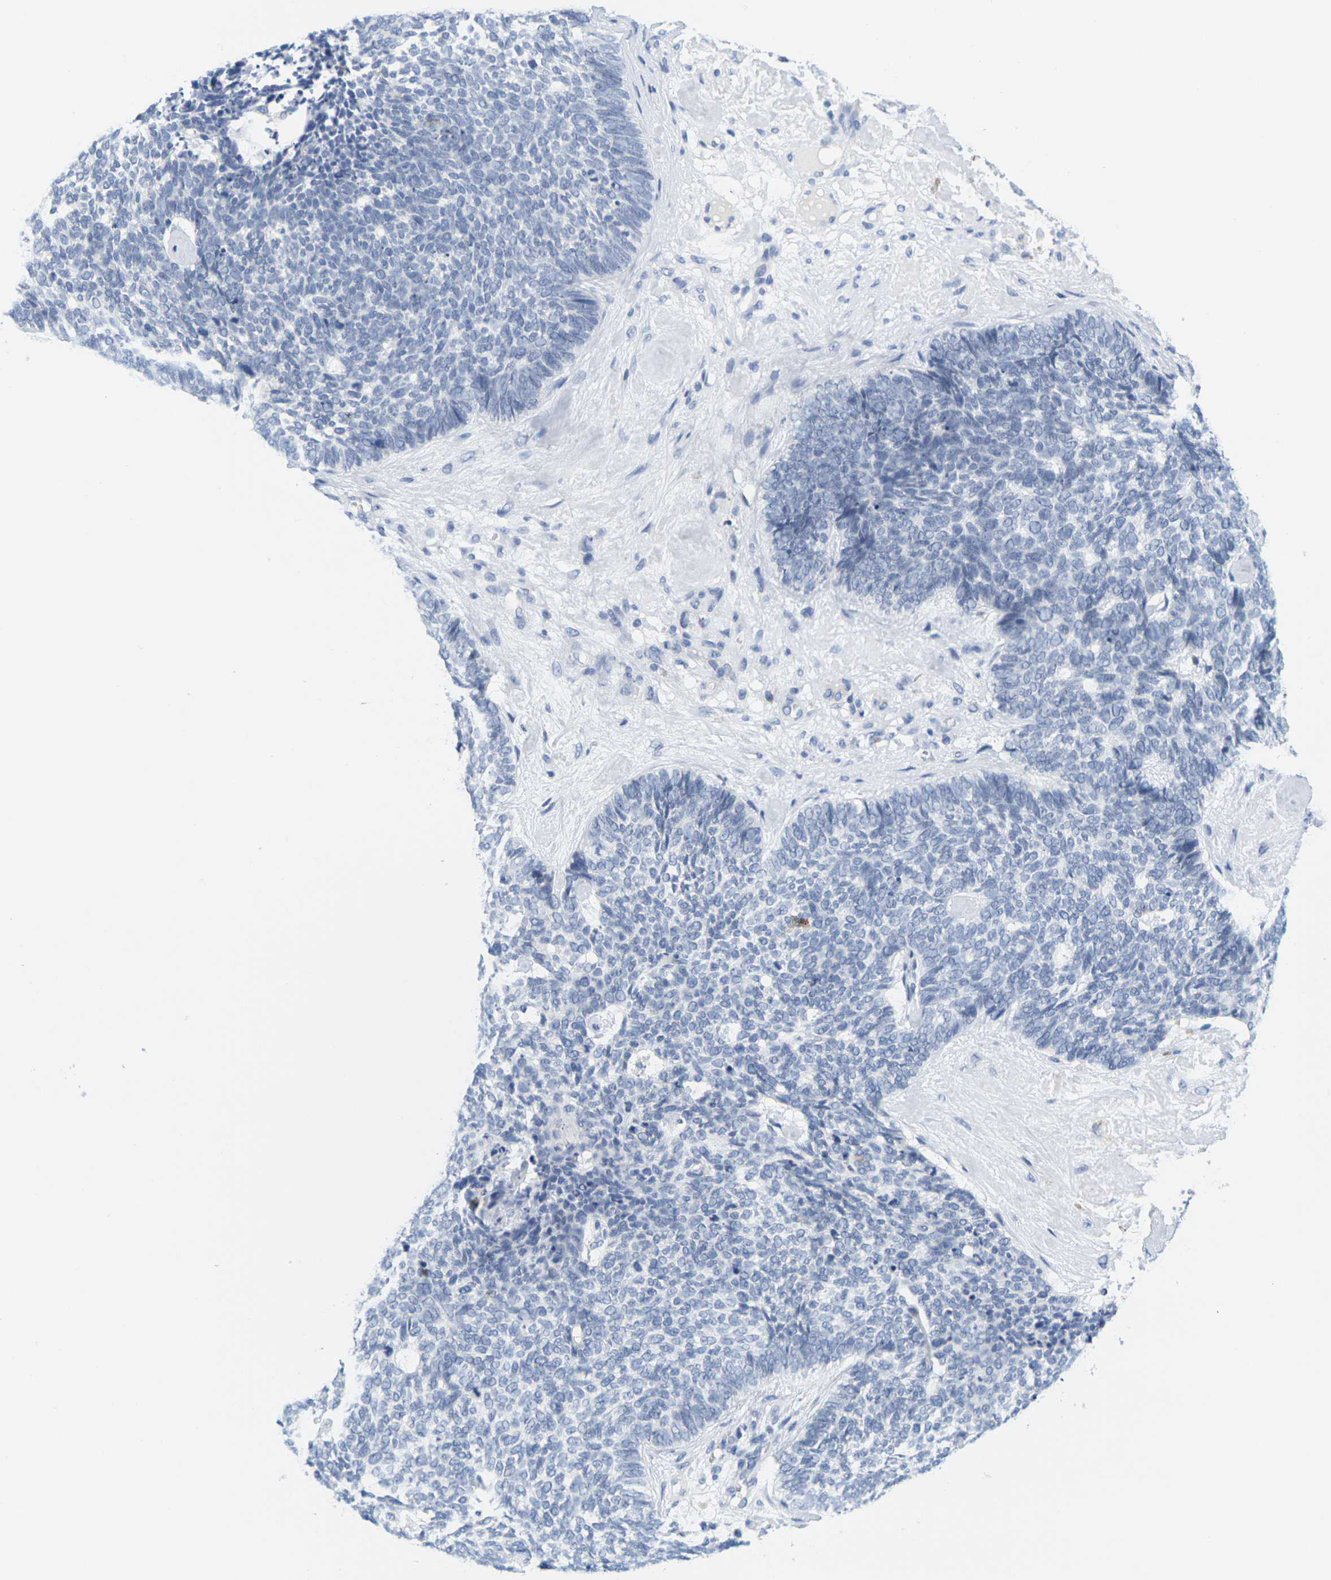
{"staining": {"intensity": "negative", "quantity": "none", "location": "none"}, "tissue": "skin cancer", "cell_type": "Tumor cells", "image_type": "cancer", "snomed": [{"axis": "morphology", "description": "Basal cell carcinoma"}, {"axis": "topography", "description": "Skin"}], "caption": "Photomicrograph shows no significant protein expression in tumor cells of skin cancer.", "gene": "HLA-DOB", "patient": {"sex": "female", "age": 84}}